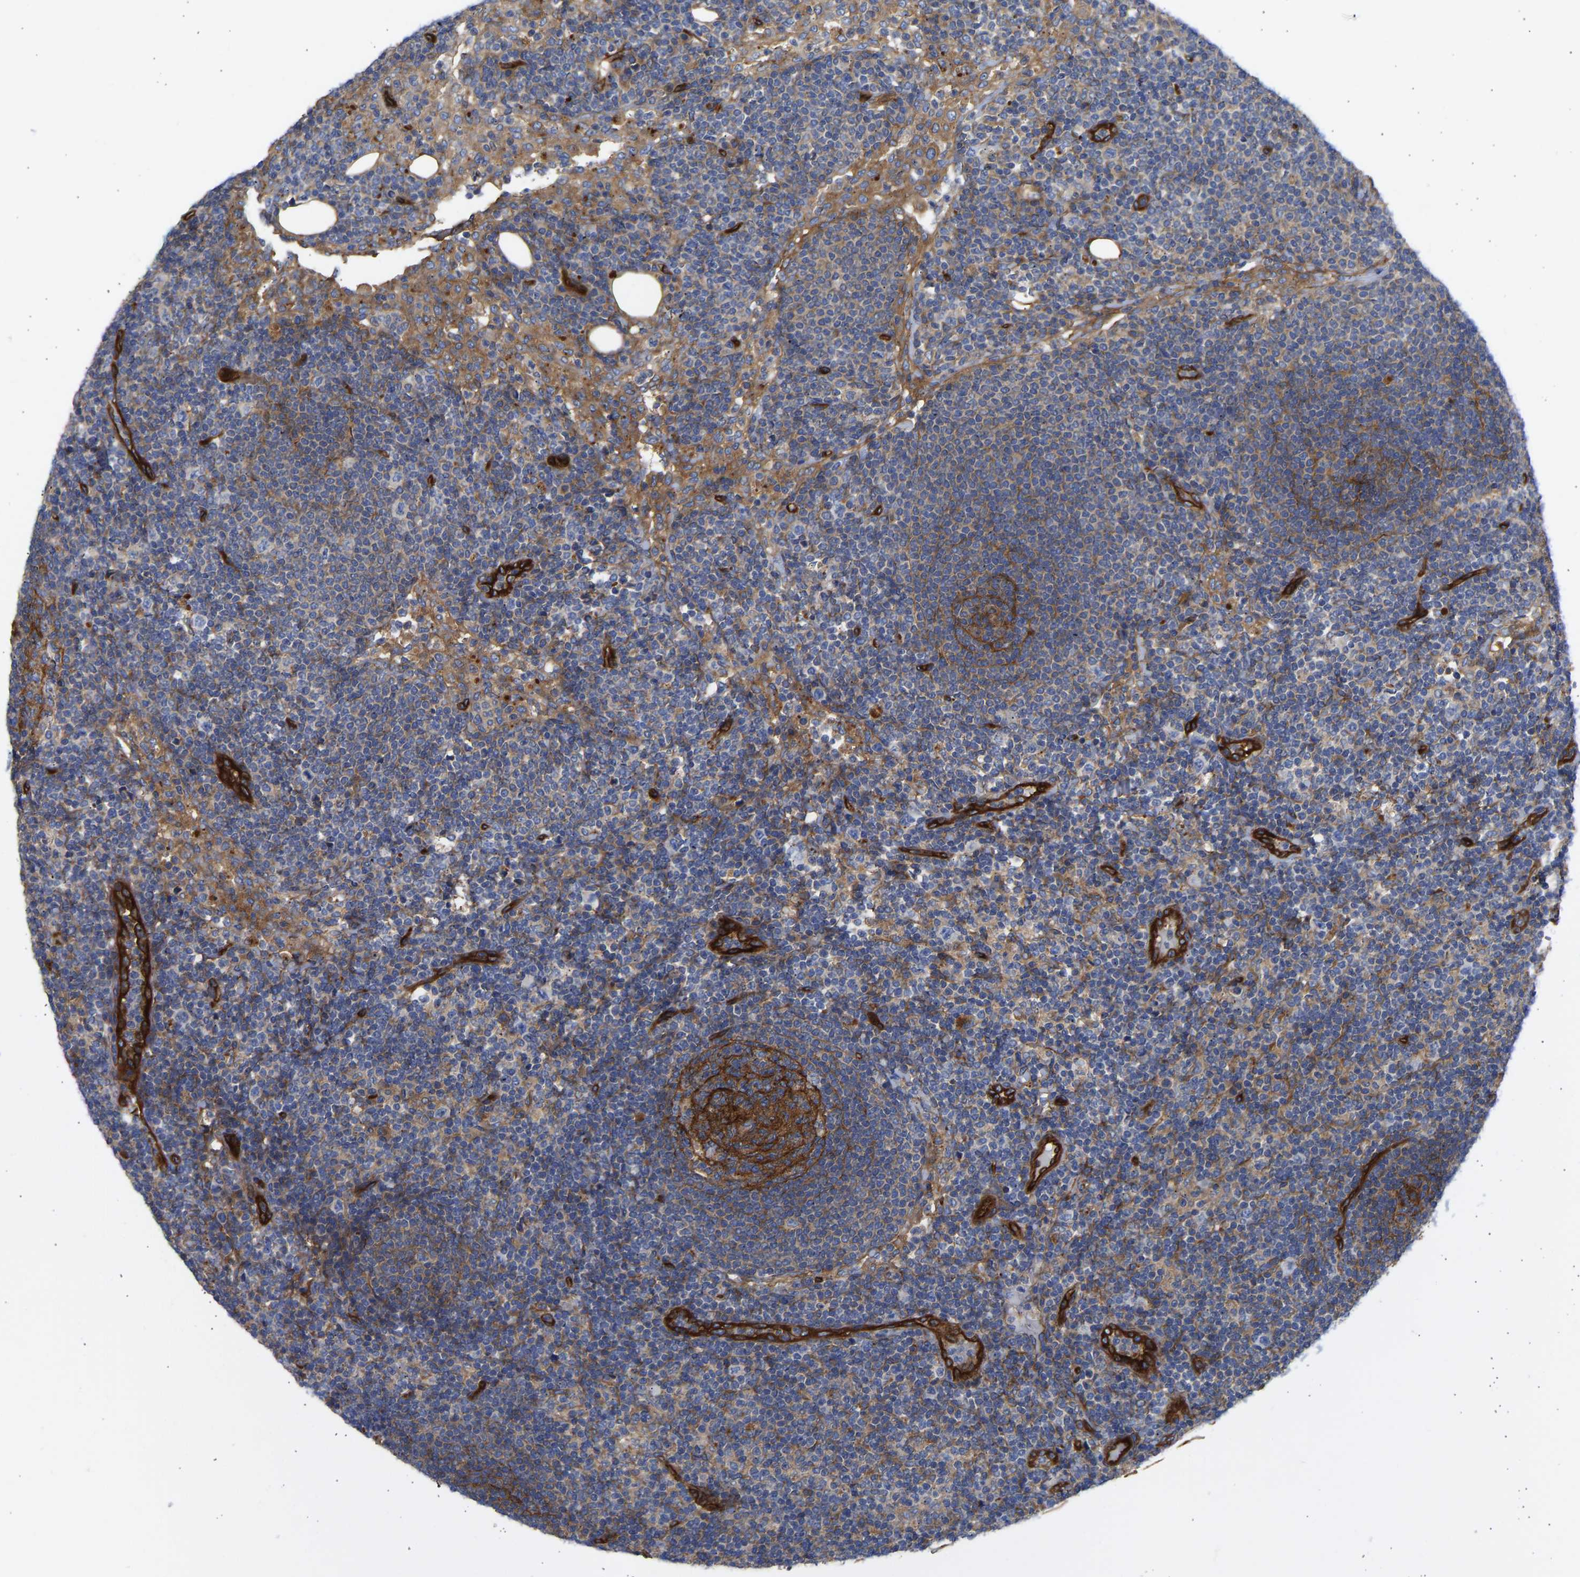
{"staining": {"intensity": "strong", "quantity": ">75%", "location": "cytoplasmic/membranous"}, "tissue": "lymph node", "cell_type": "Germinal center cells", "image_type": "normal", "snomed": [{"axis": "morphology", "description": "Normal tissue, NOS"}, {"axis": "morphology", "description": "Carcinoid, malignant, NOS"}, {"axis": "topography", "description": "Lymph node"}], "caption": "Normal lymph node shows strong cytoplasmic/membranous expression in approximately >75% of germinal center cells, visualized by immunohistochemistry.", "gene": "MYO1C", "patient": {"sex": "male", "age": 47}}